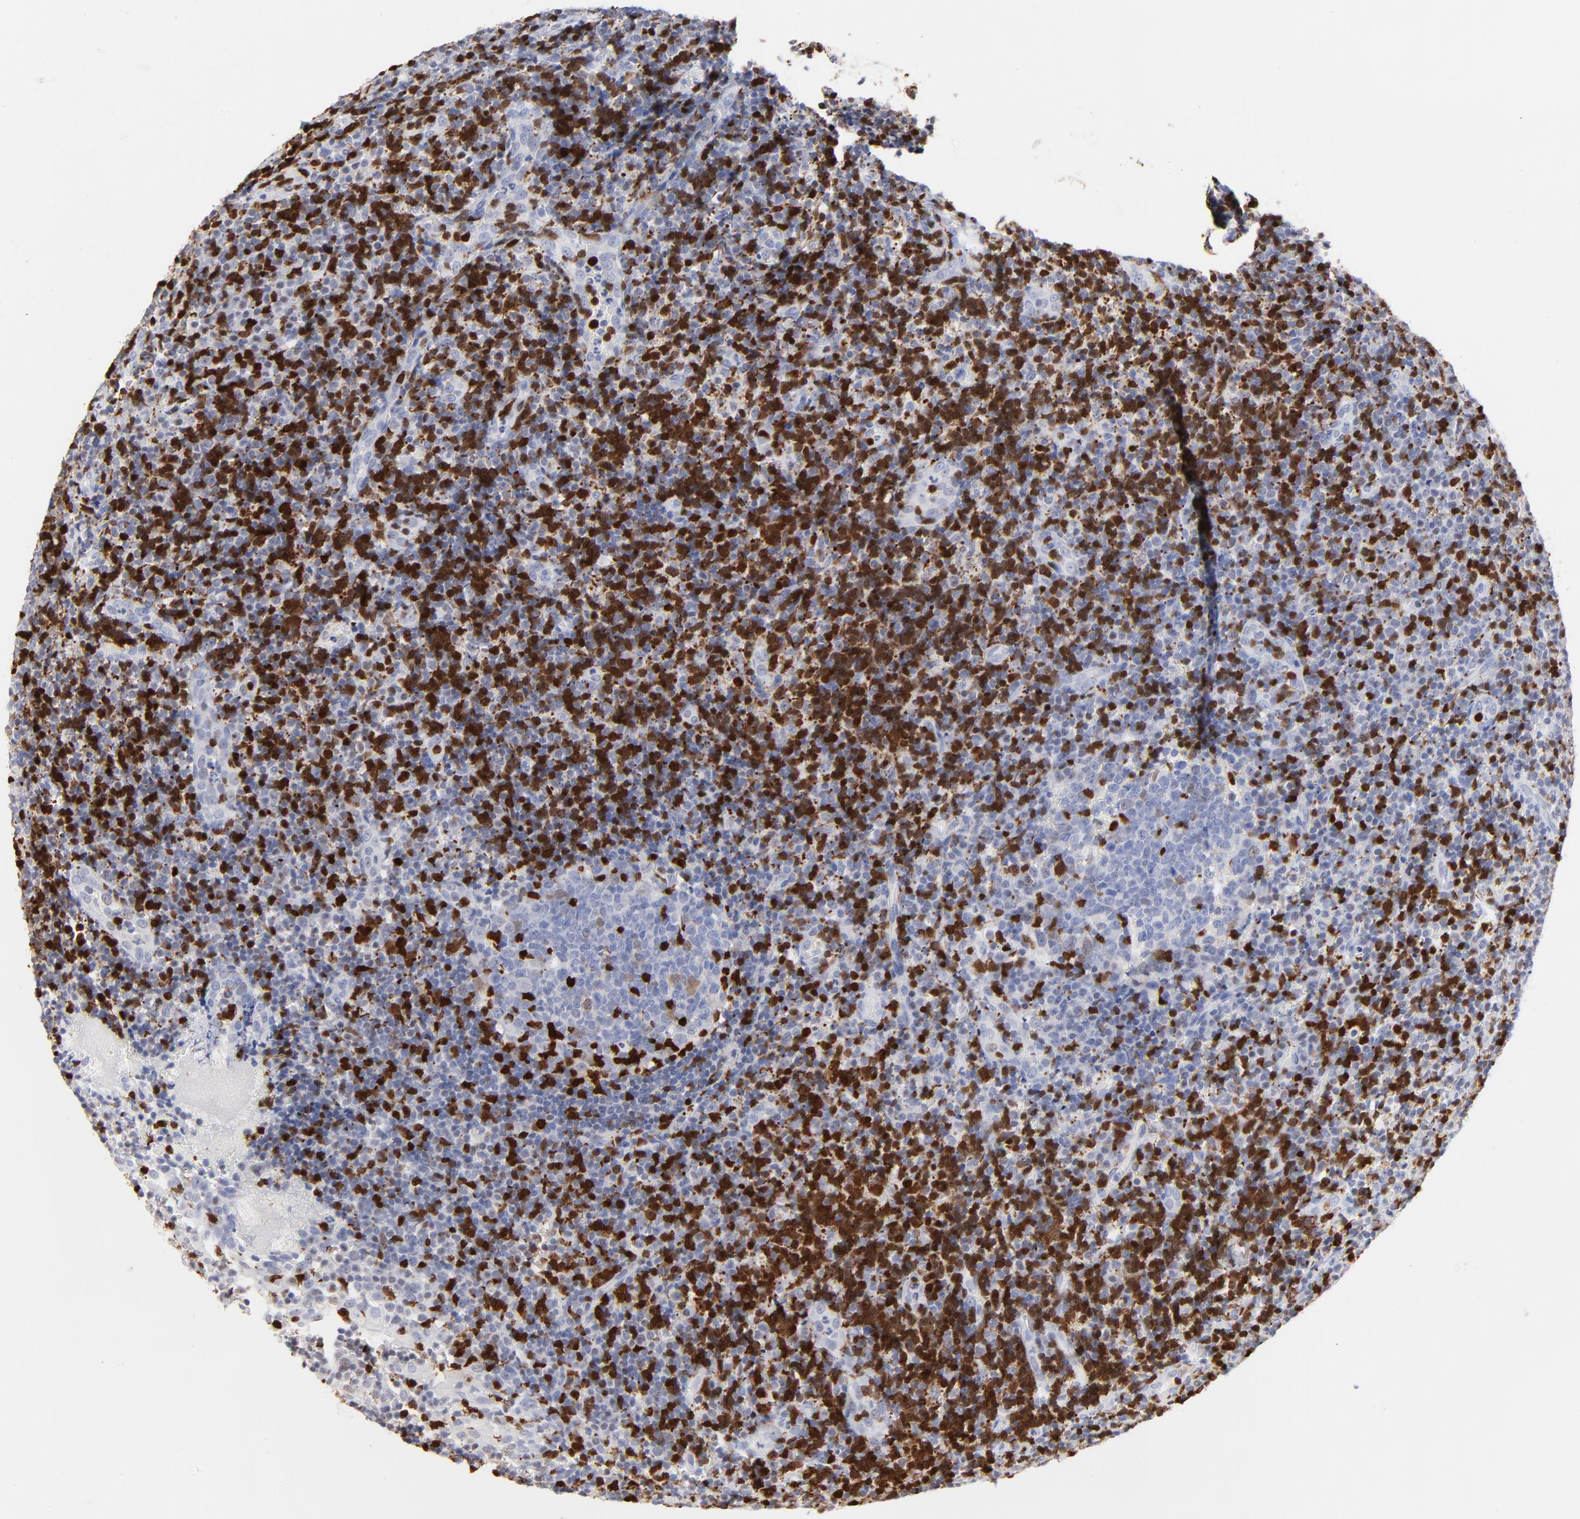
{"staining": {"intensity": "strong", "quantity": "<25%", "location": "nuclear"}, "tissue": "tonsil", "cell_type": "Germinal center cells", "image_type": "normal", "snomed": [{"axis": "morphology", "description": "Normal tissue, NOS"}, {"axis": "topography", "description": "Tonsil"}], "caption": "A high-resolution image shows immunohistochemistry staining of benign tonsil, which reveals strong nuclear positivity in approximately <25% of germinal center cells. The protein of interest is shown in brown color, while the nuclei are stained blue.", "gene": "ZAP70", "patient": {"sex": "female", "age": 40}}